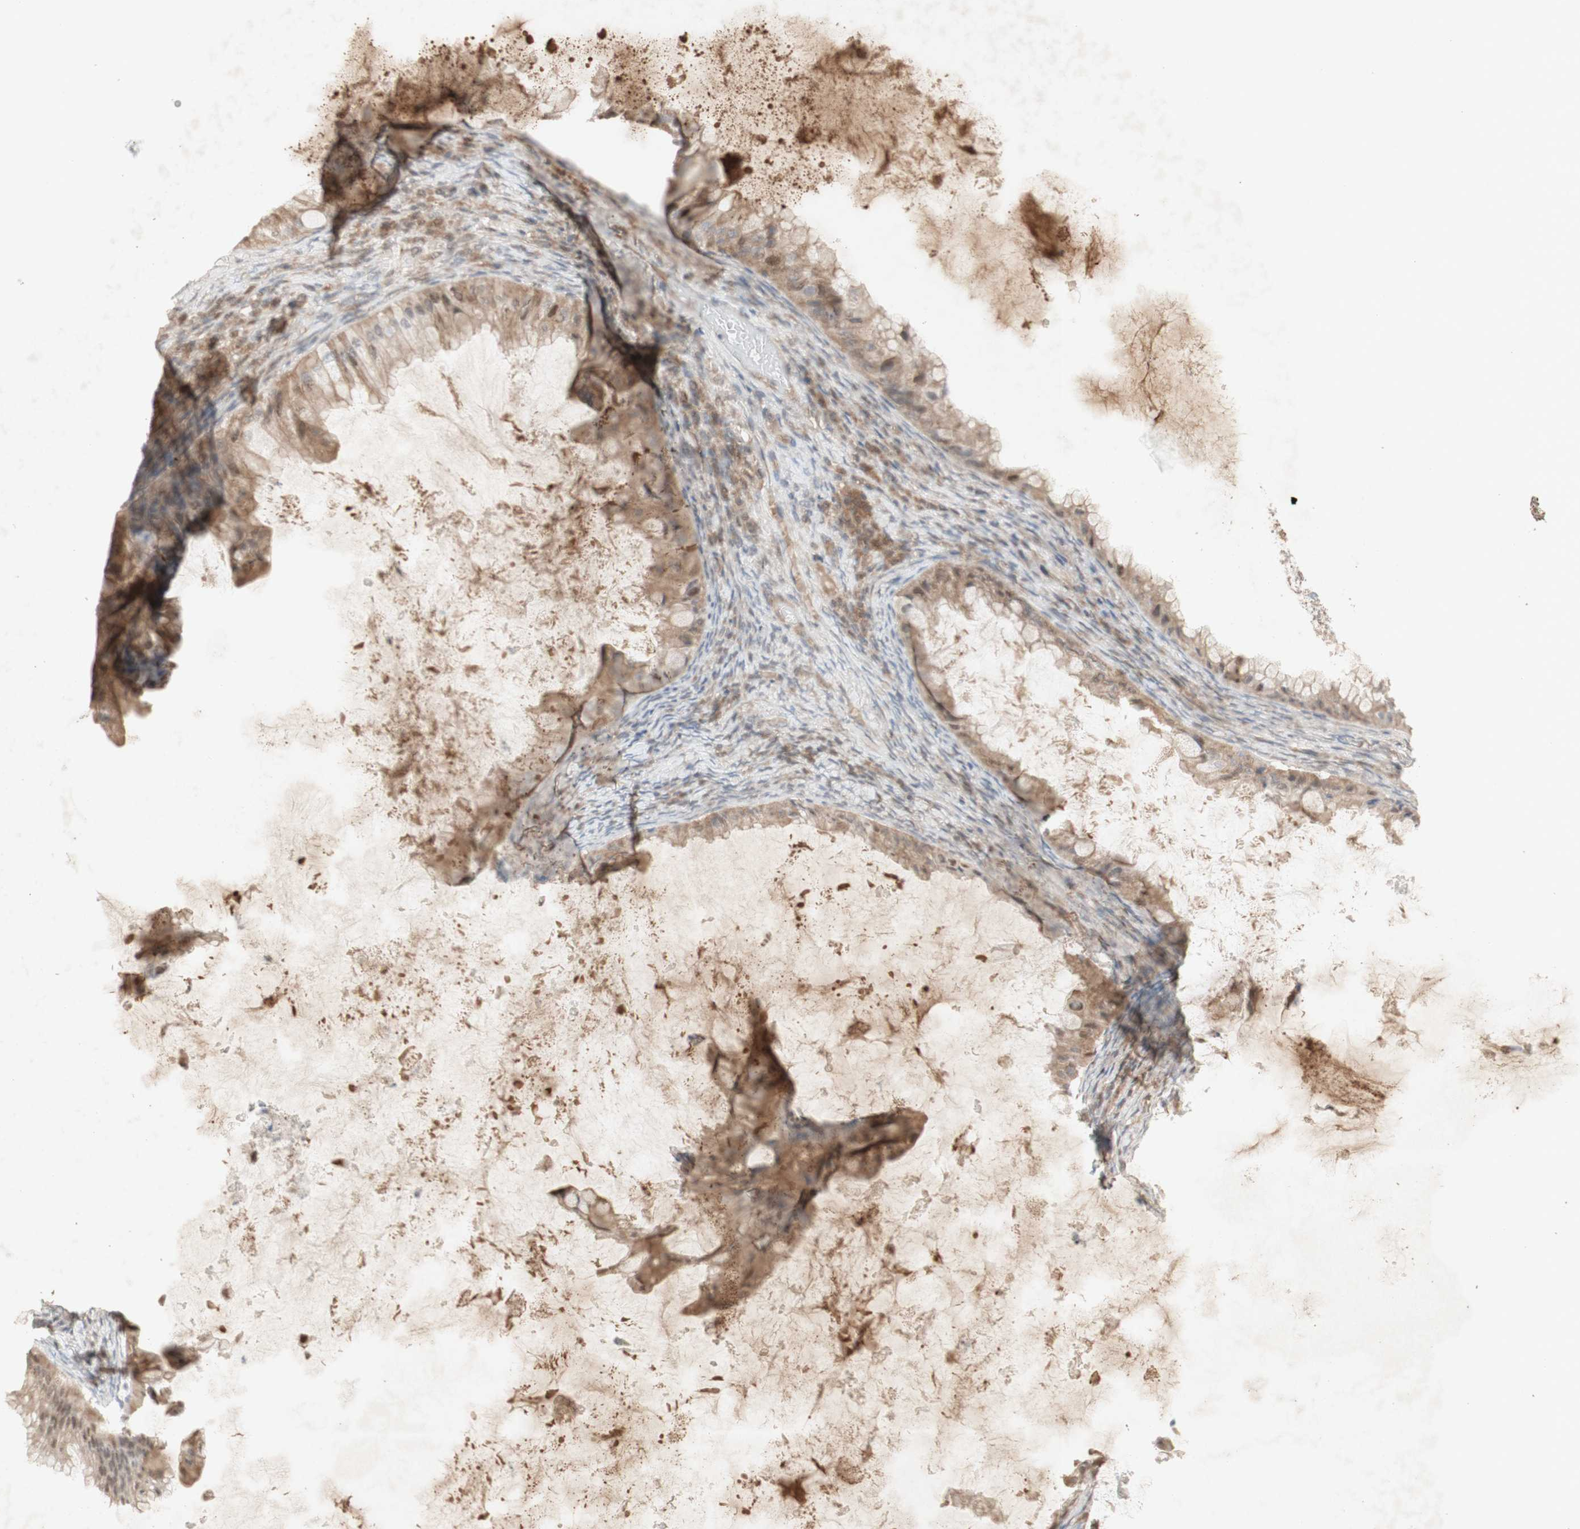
{"staining": {"intensity": "weak", "quantity": ">75%", "location": "cytoplasmic/membranous"}, "tissue": "ovarian cancer", "cell_type": "Tumor cells", "image_type": "cancer", "snomed": [{"axis": "morphology", "description": "Cystadenocarcinoma, mucinous, NOS"}, {"axis": "topography", "description": "Ovary"}], "caption": "Mucinous cystadenocarcinoma (ovarian) tissue exhibits weak cytoplasmic/membranous staining in approximately >75% of tumor cells, visualized by immunohistochemistry. Immunohistochemistry (ihc) stains the protein in brown and the nuclei are stained blue.", "gene": "NRG4", "patient": {"sex": "female", "age": 61}}